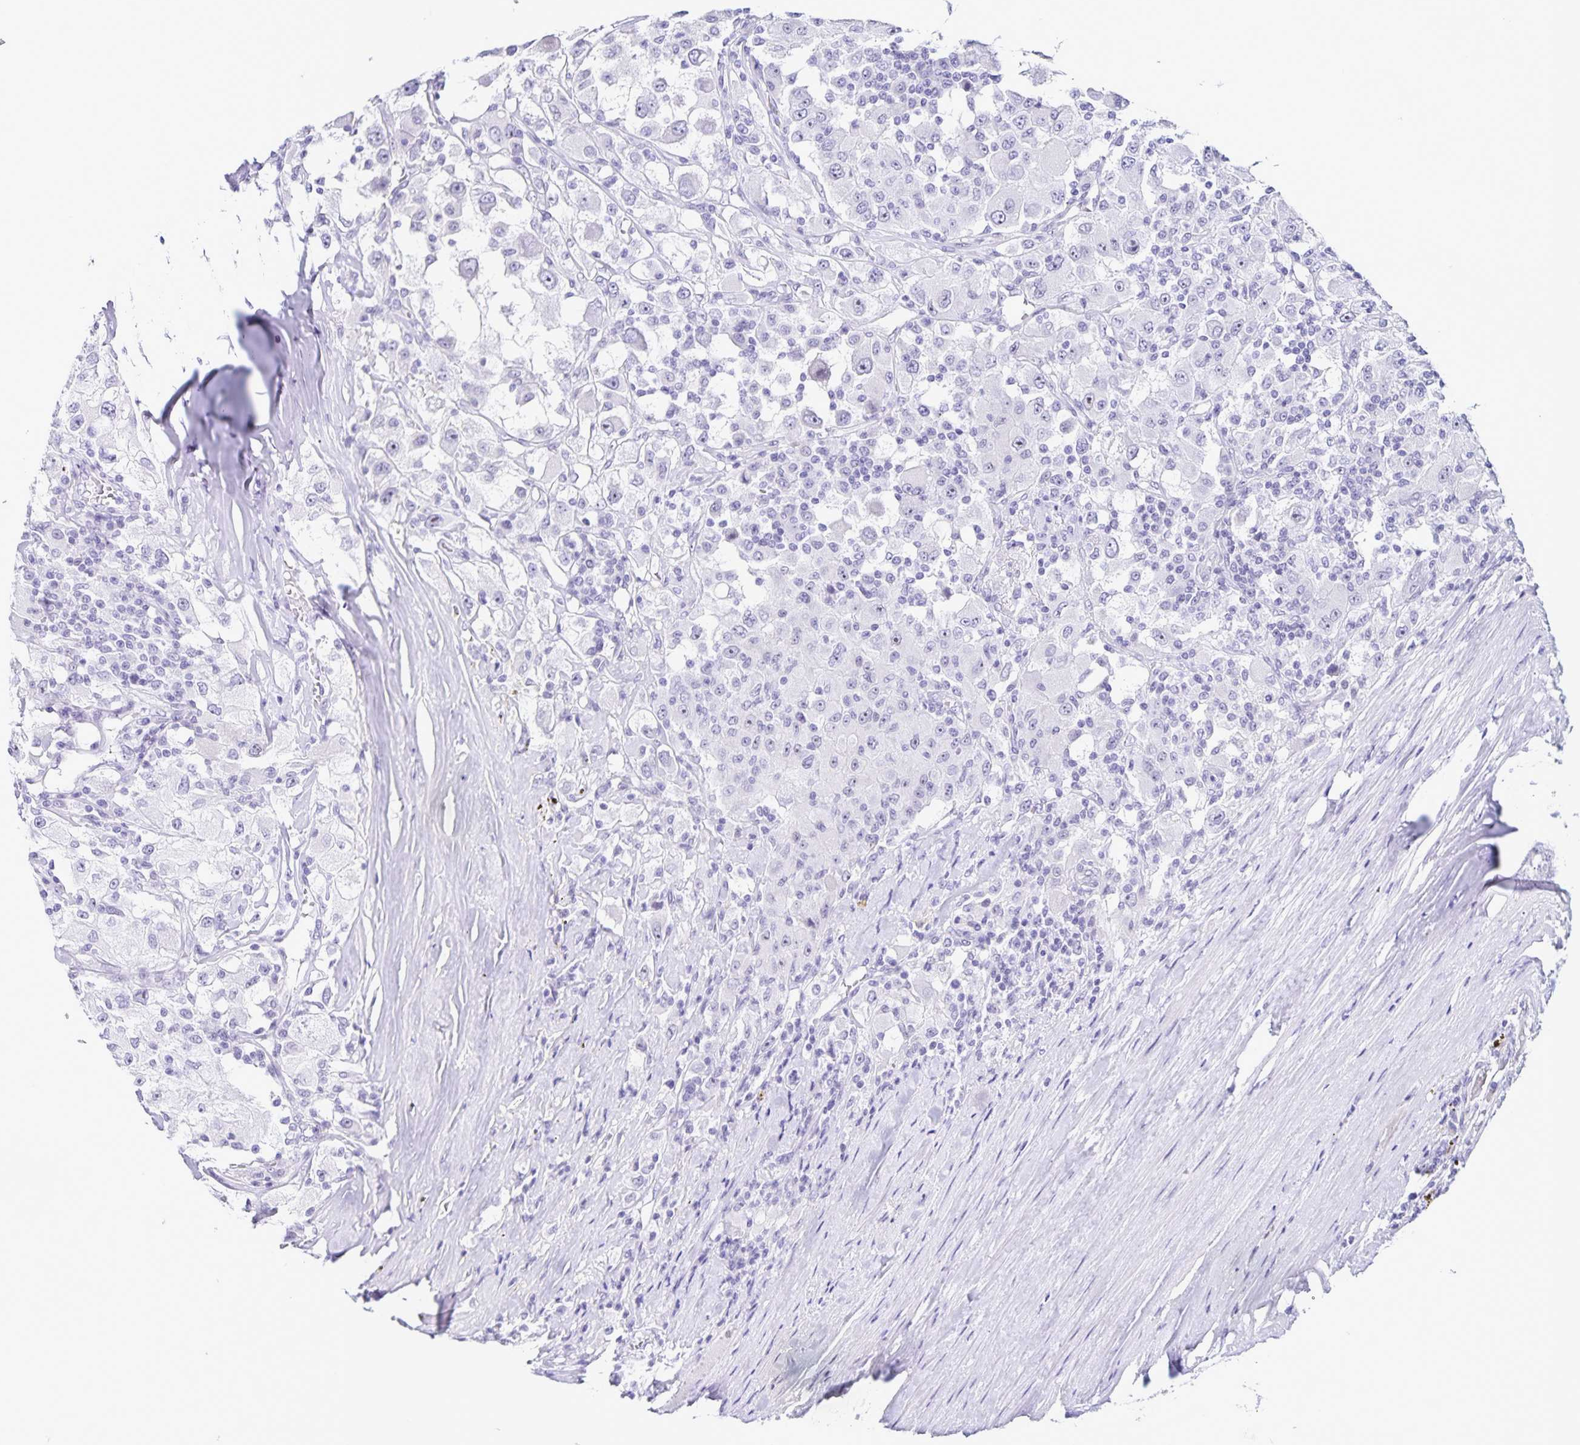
{"staining": {"intensity": "negative", "quantity": "none", "location": "none"}, "tissue": "renal cancer", "cell_type": "Tumor cells", "image_type": "cancer", "snomed": [{"axis": "morphology", "description": "Adenocarcinoma, NOS"}, {"axis": "topography", "description": "Kidney"}], "caption": "The image reveals no staining of tumor cells in renal cancer.", "gene": "FAM170A", "patient": {"sex": "female", "age": 67}}